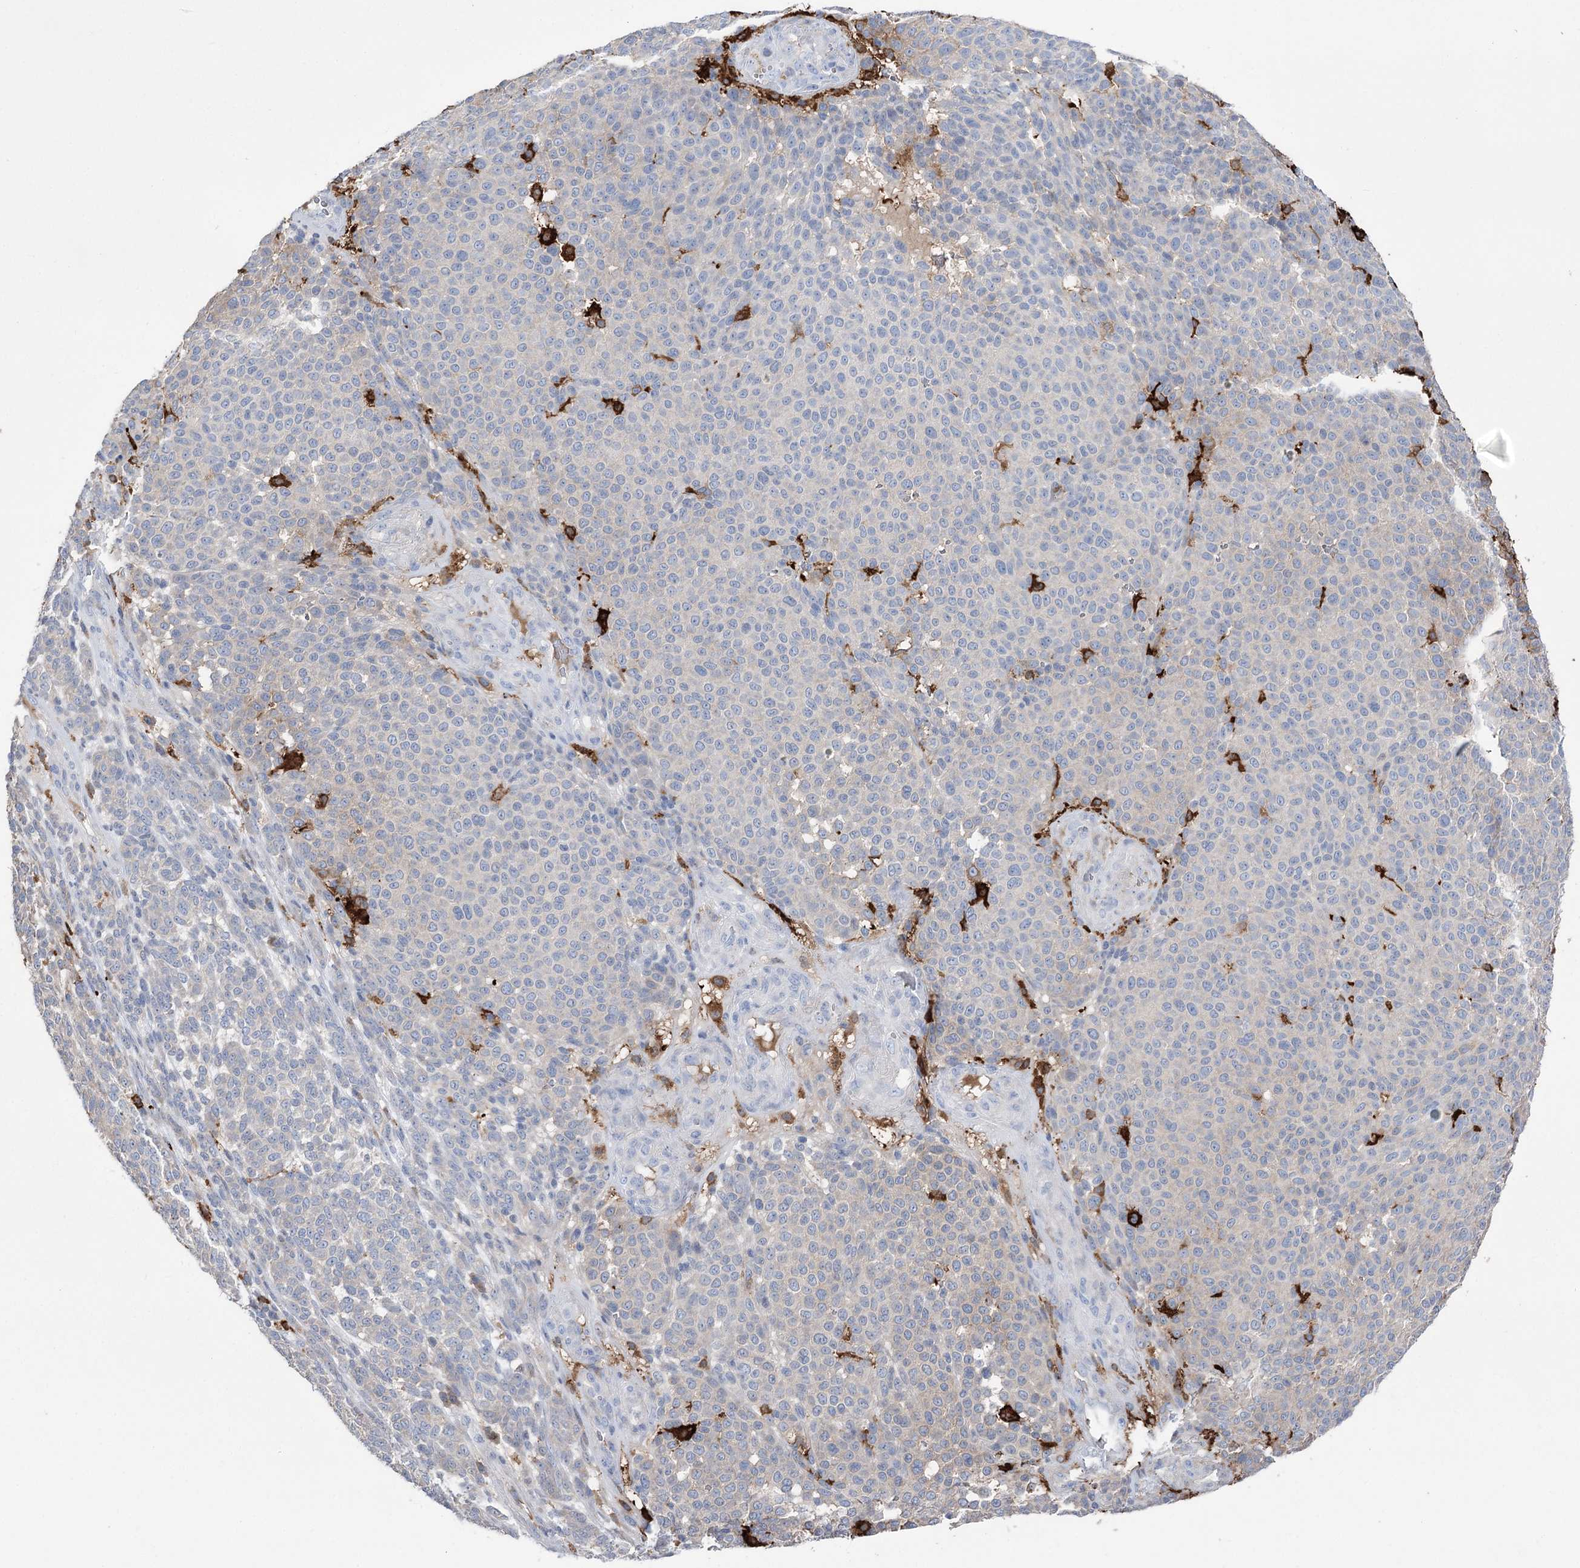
{"staining": {"intensity": "negative", "quantity": "none", "location": "none"}, "tissue": "melanoma", "cell_type": "Tumor cells", "image_type": "cancer", "snomed": [{"axis": "morphology", "description": "Malignant melanoma, NOS"}, {"axis": "topography", "description": "Skin"}], "caption": "This is an IHC image of melanoma. There is no expression in tumor cells.", "gene": "ZNF622", "patient": {"sex": "male", "age": 49}}